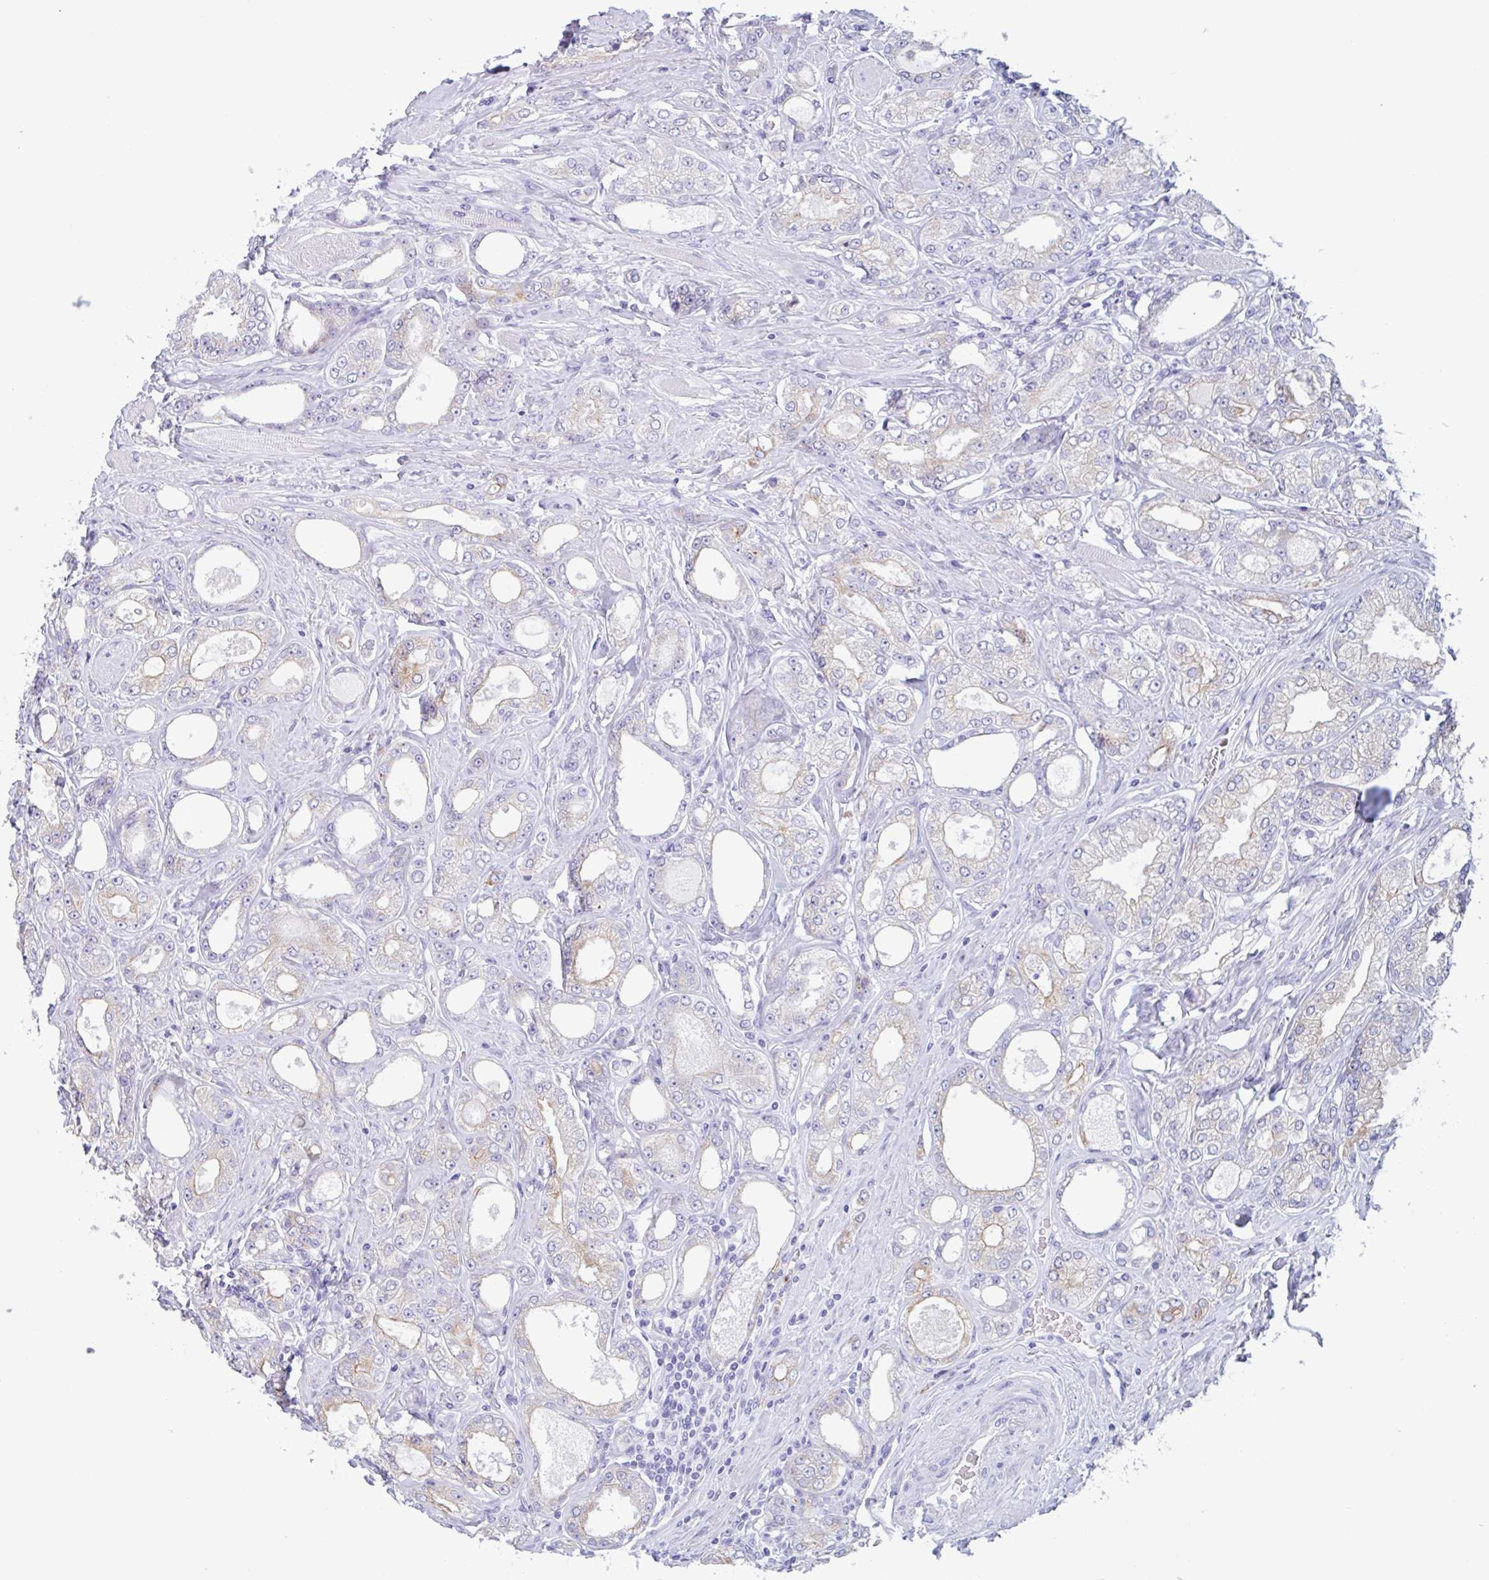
{"staining": {"intensity": "weak", "quantity": "<25%", "location": "cytoplasmic/membranous"}, "tissue": "prostate cancer", "cell_type": "Tumor cells", "image_type": "cancer", "snomed": [{"axis": "morphology", "description": "Adenocarcinoma, High grade"}, {"axis": "topography", "description": "Prostate"}], "caption": "IHC of human prostate cancer (adenocarcinoma (high-grade)) displays no positivity in tumor cells.", "gene": "DTWD2", "patient": {"sex": "male", "age": 68}}